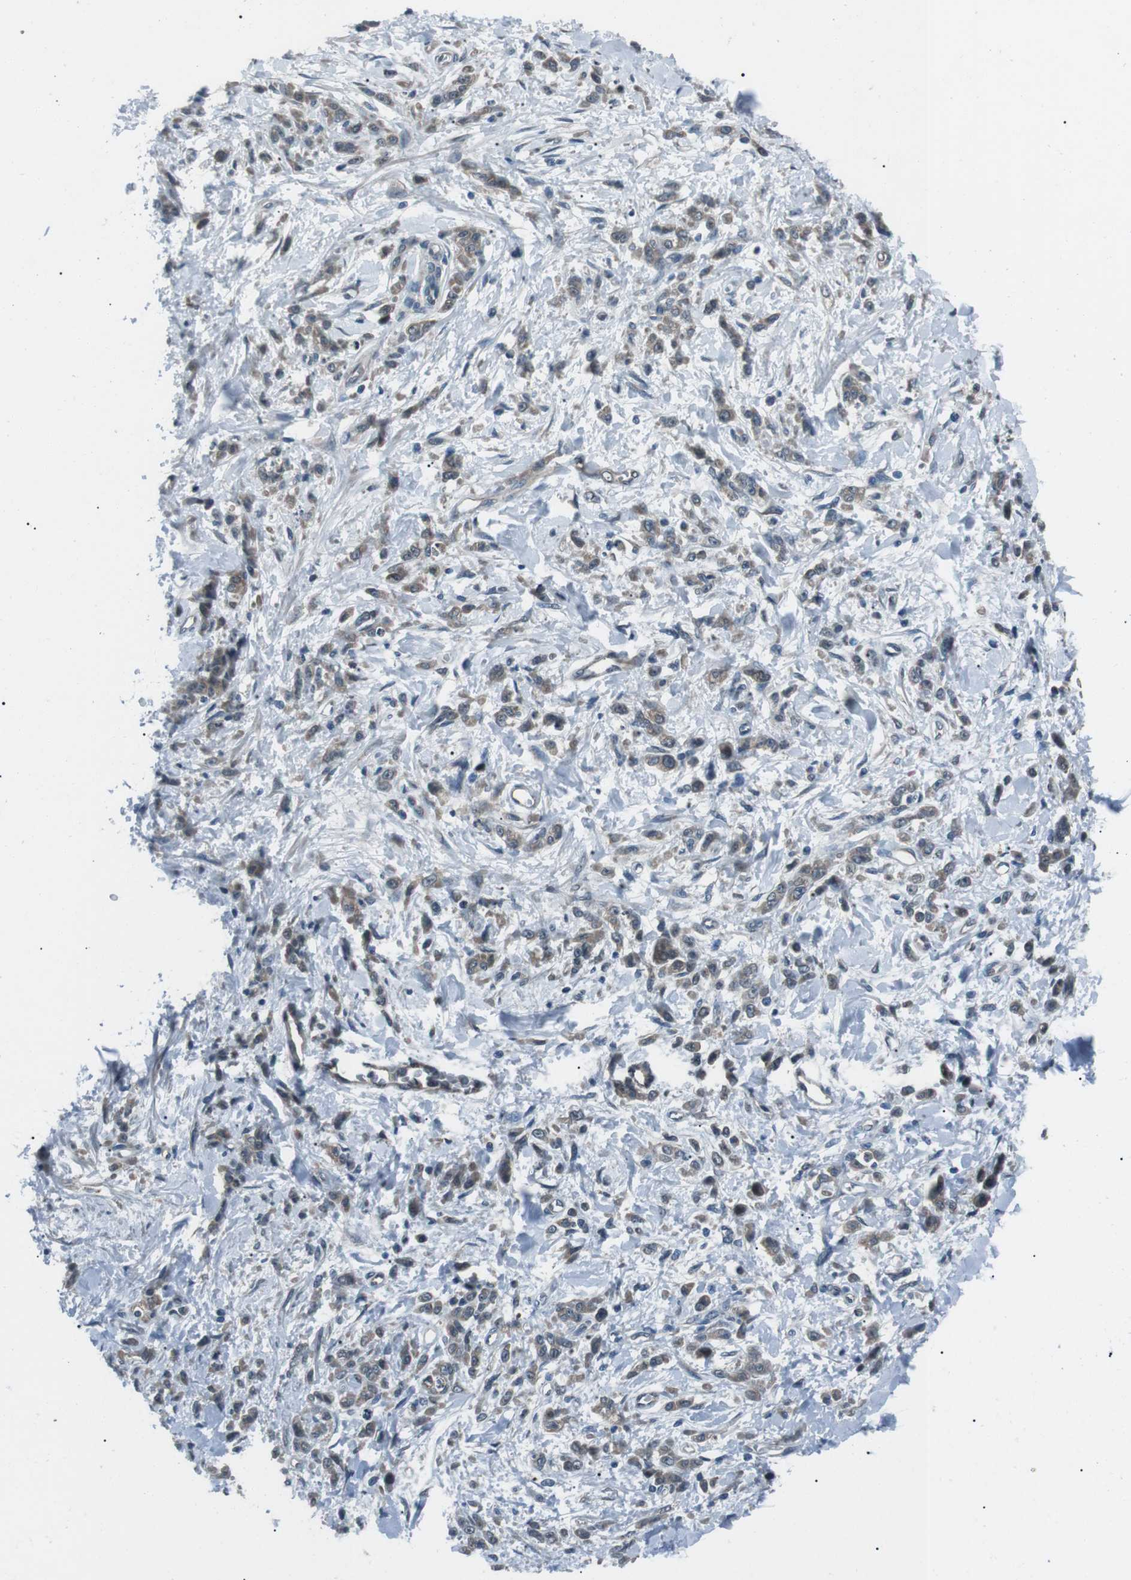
{"staining": {"intensity": "weak", "quantity": "25%-75%", "location": "cytoplasmic/membranous"}, "tissue": "stomach cancer", "cell_type": "Tumor cells", "image_type": "cancer", "snomed": [{"axis": "morphology", "description": "Normal tissue, NOS"}, {"axis": "morphology", "description": "Adenocarcinoma, NOS"}, {"axis": "topography", "description": "Stomach"}], "caption": "Stomach cancer was stained to show a protein in brown. There is low levels of weak cytoplasmic/membranous staining in approximately 25%-75% of tumor cells. The protein of interest is stained brown, and the nuclei are stained in blue (DAB (3,3'-diaminobenzidine) IHC with brightfield microscopy, high magnification).", "gene": "LRIG2", "patient": {"sex": "male", "age": 82}}